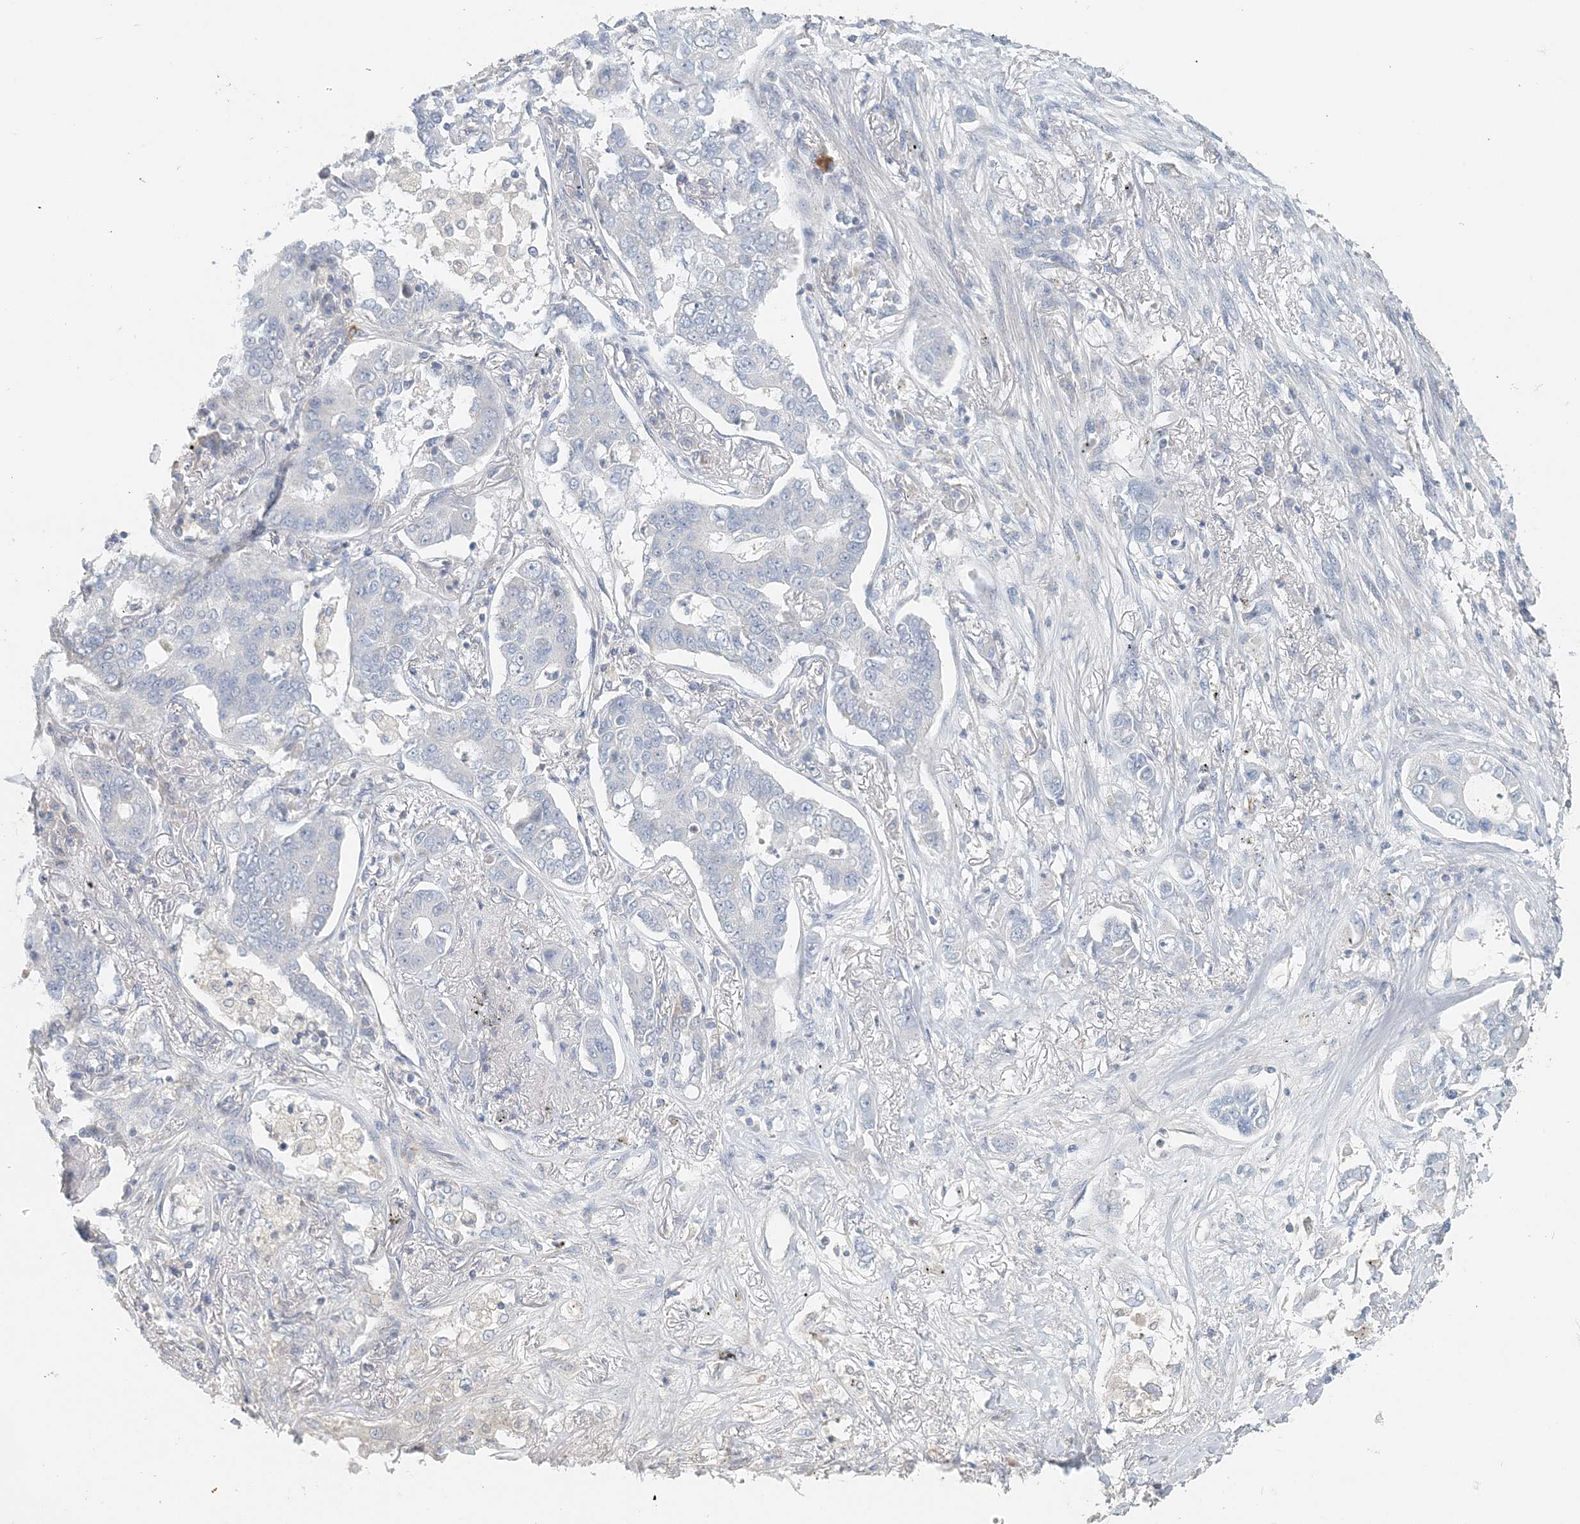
{"staining": {"intensity": "negative", "quantity": "none", "location": "none"}, "tissue": "lung cancer", "cell_type": "Tumor cells", "image_type": "cancer", "snomed": [{"axis": "morphology", "description": "Adenocarcinoma, NOS"}, {"axis": "topography", "description": "Lung"}], "caption": "Protein analysis of lung cancer (adenocarcinoma) exhibits no significant positivity in tumor cells. (IHC, brightfield microscopy, high magnification).", "gene": "NAA11", "patient": {"sex": "male", "age": 49}}